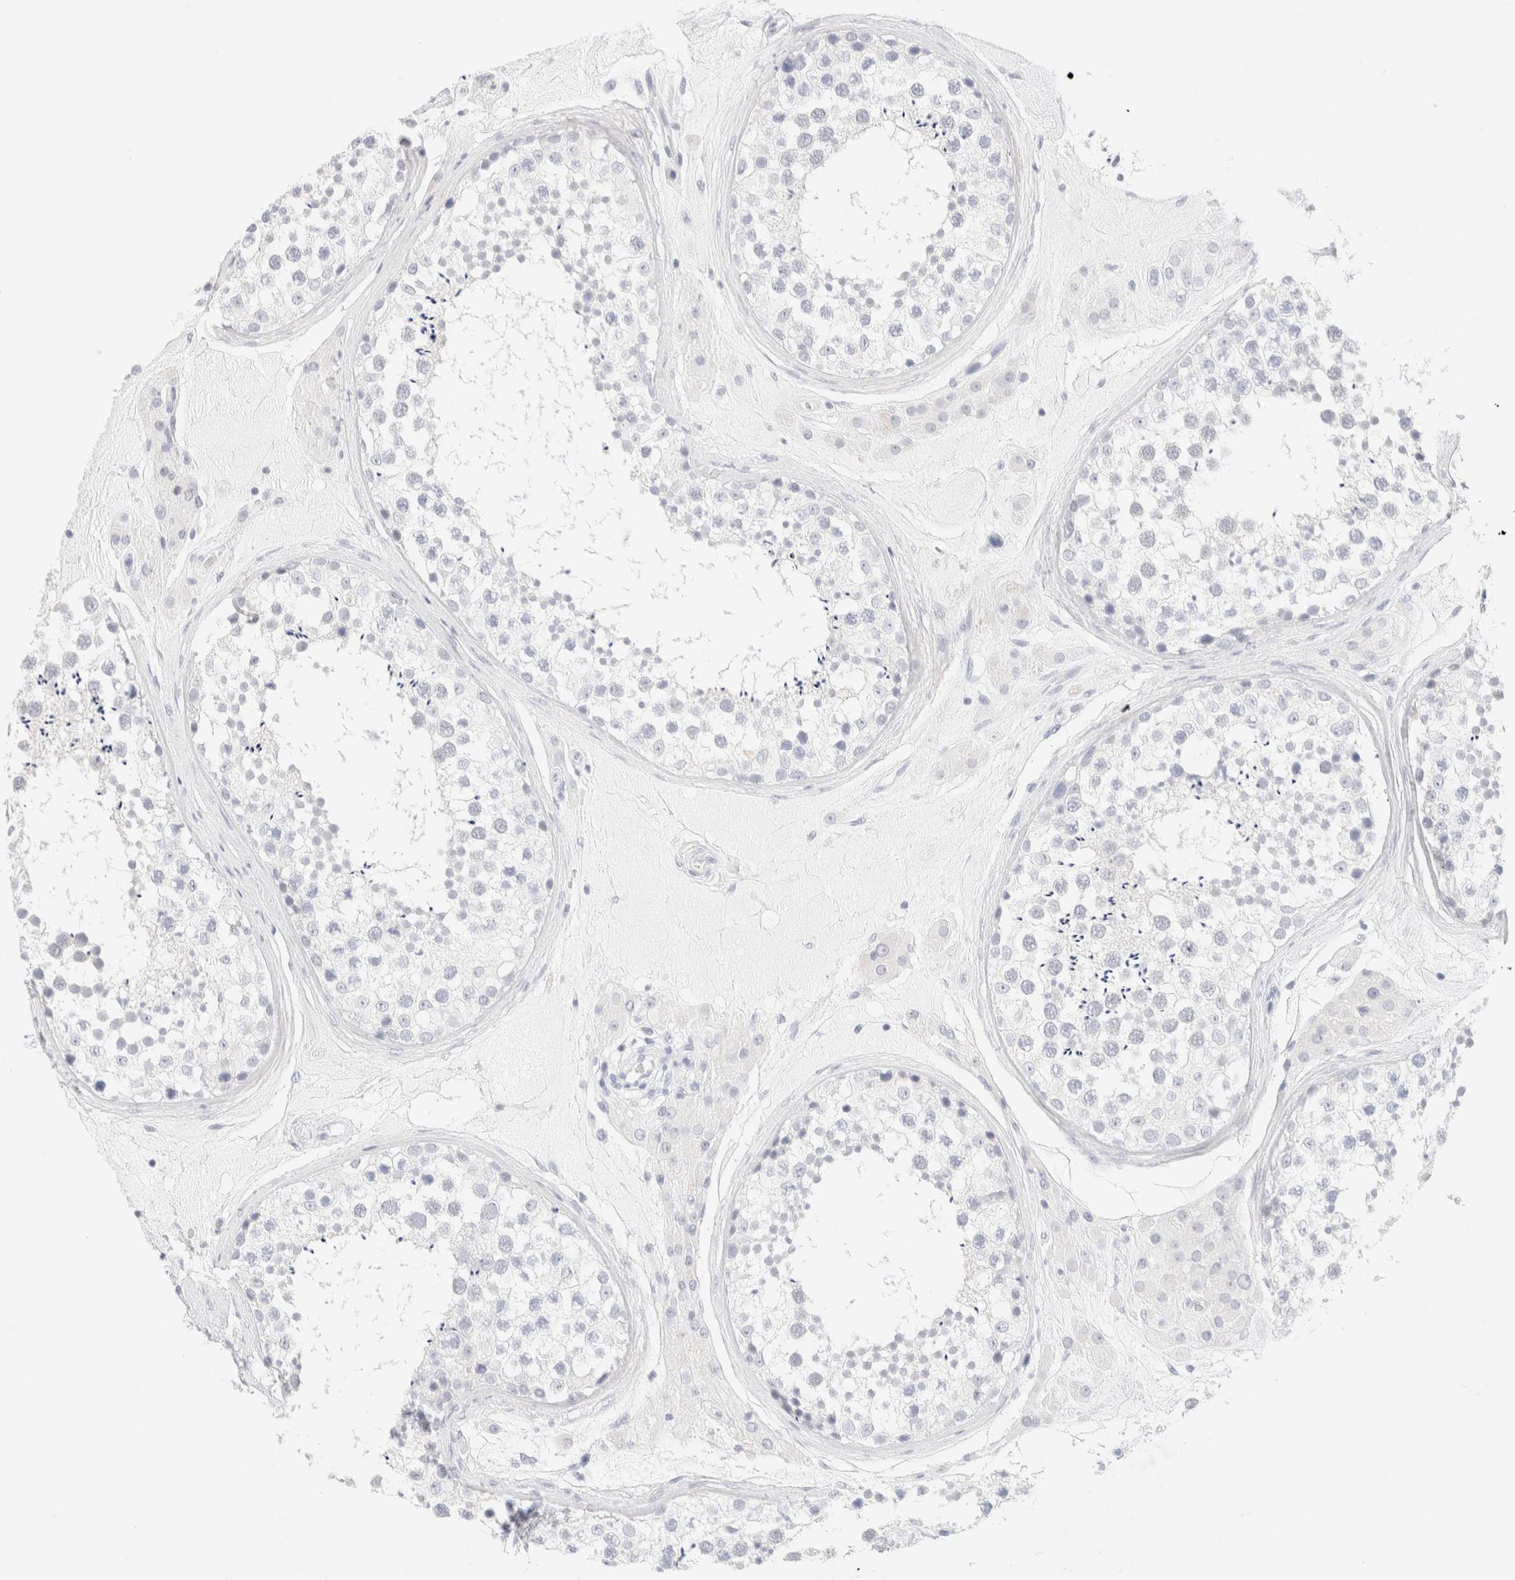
{"staining": {"intensity": "negative", "quantity": "none", "location": "none"}, "tissue": "testis", "cell_type": "Cells in seminiferous ducts", "image_type": "normal", "snomed": [{"axis": "morphology", "description": "Normal tissue, NOS"}, {"axis": "topography", "description": "Testis"}], "caption": "Immunohistochemical staining of normal testis demonstrates no significant positivity in cells in seminiferous ducts. (Stains: DAB immunohistochemistry with hematoxylin counter stain, Microscopy: brightfield microscopy at high magnification).", "gene": "KRT15", "patient": {"sex": "male", "age": 46}}